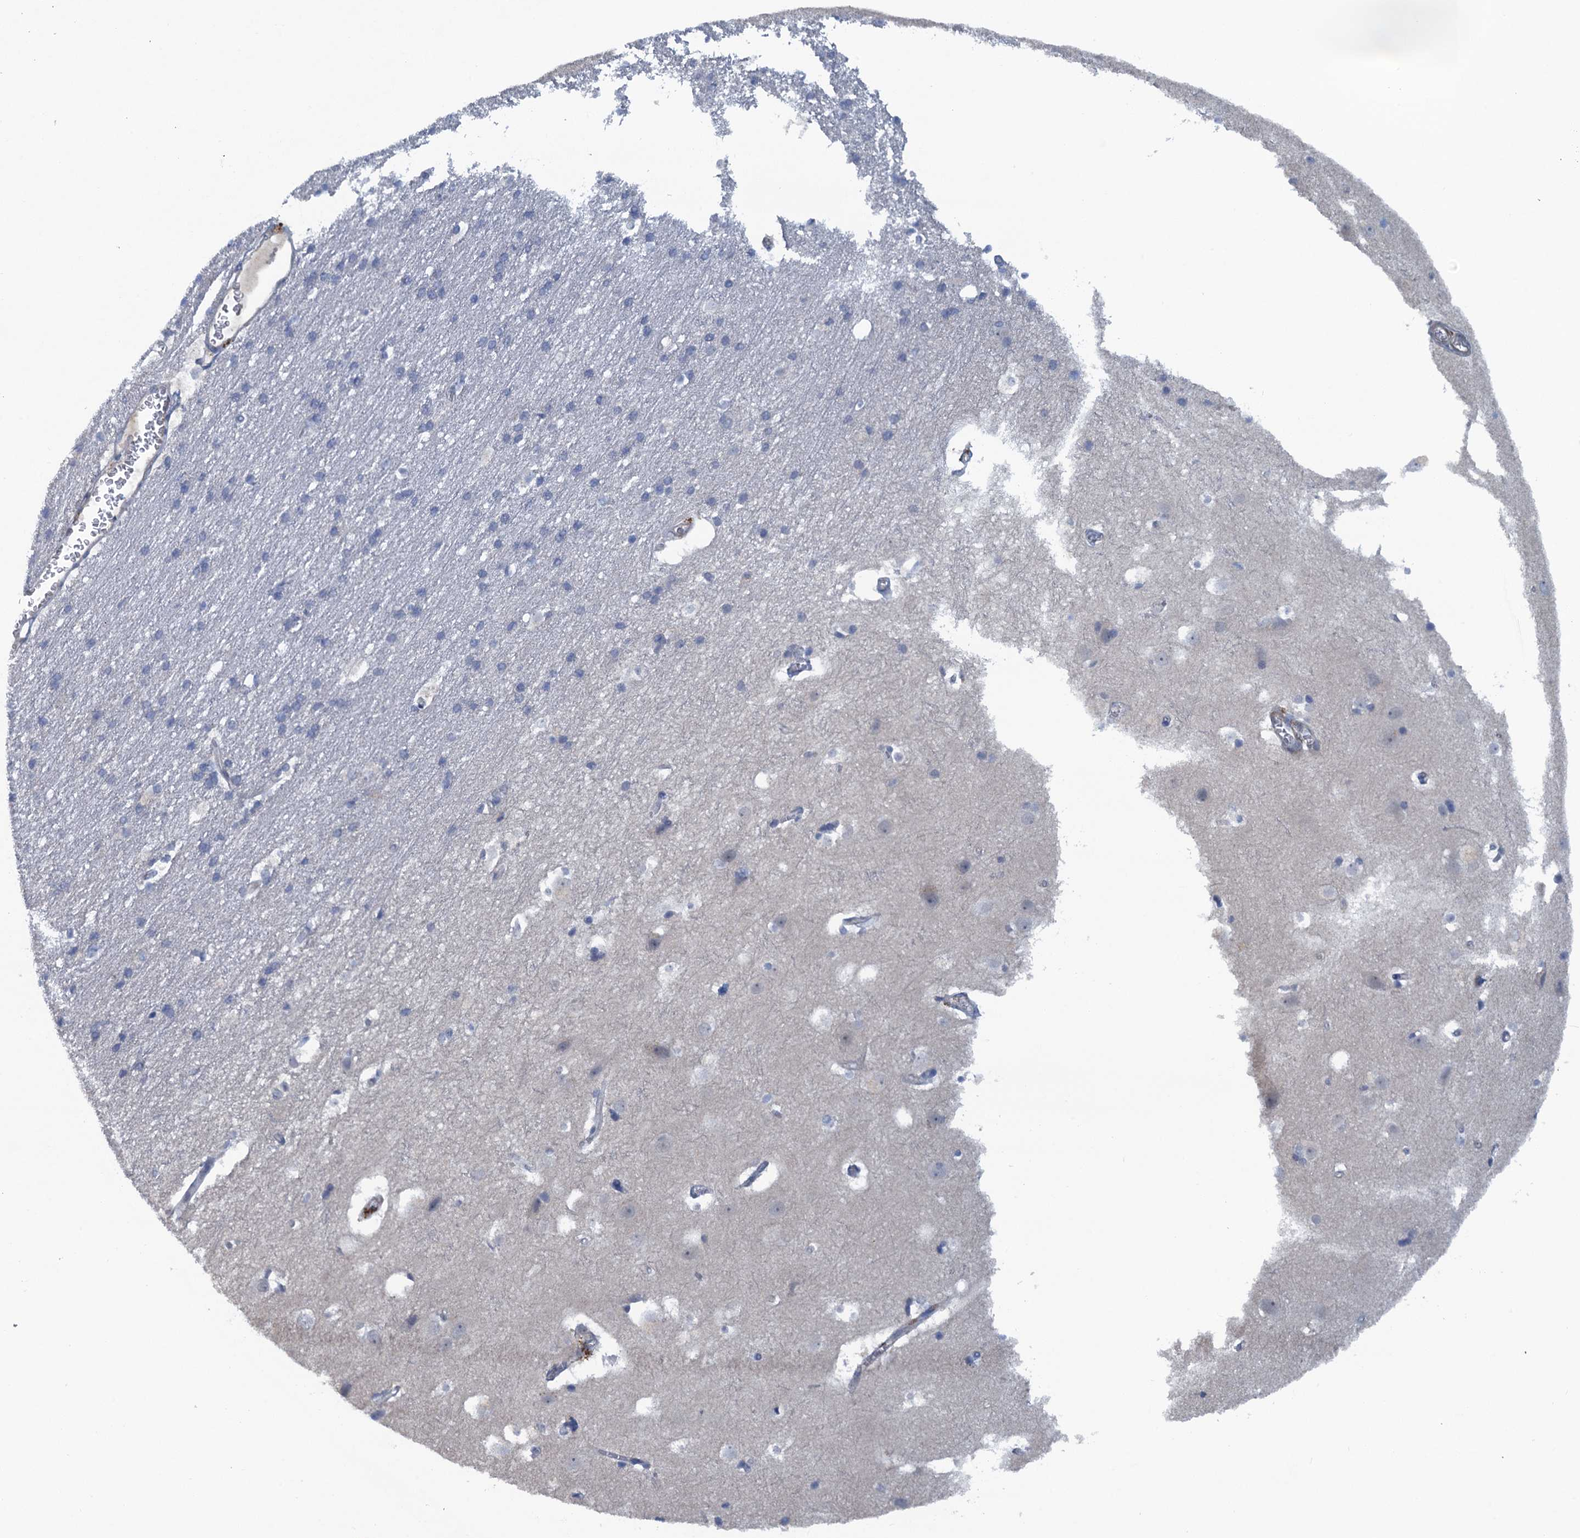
{"staining": {"intensity": "negative", "quantity": "none", "location": "none"}, "tissue": "cerebral cortex", "cell_type": "Endothelial cells", "image_type": "normal", "snomed": [{"axis": "morphology", "description": "Normal tissue, NOS"}, {"axis": "topography", "description": "Cerebral cortex"}], "caption": "Immunohistochemistry (IHC) of unremarkable human cerebral cortex displays no positivity in endothelial cells. (Brightfield microscopy of DAB IHC at high magnification).", "gene": "MYO16", "patient": {"sex": "male", "age": 54}}